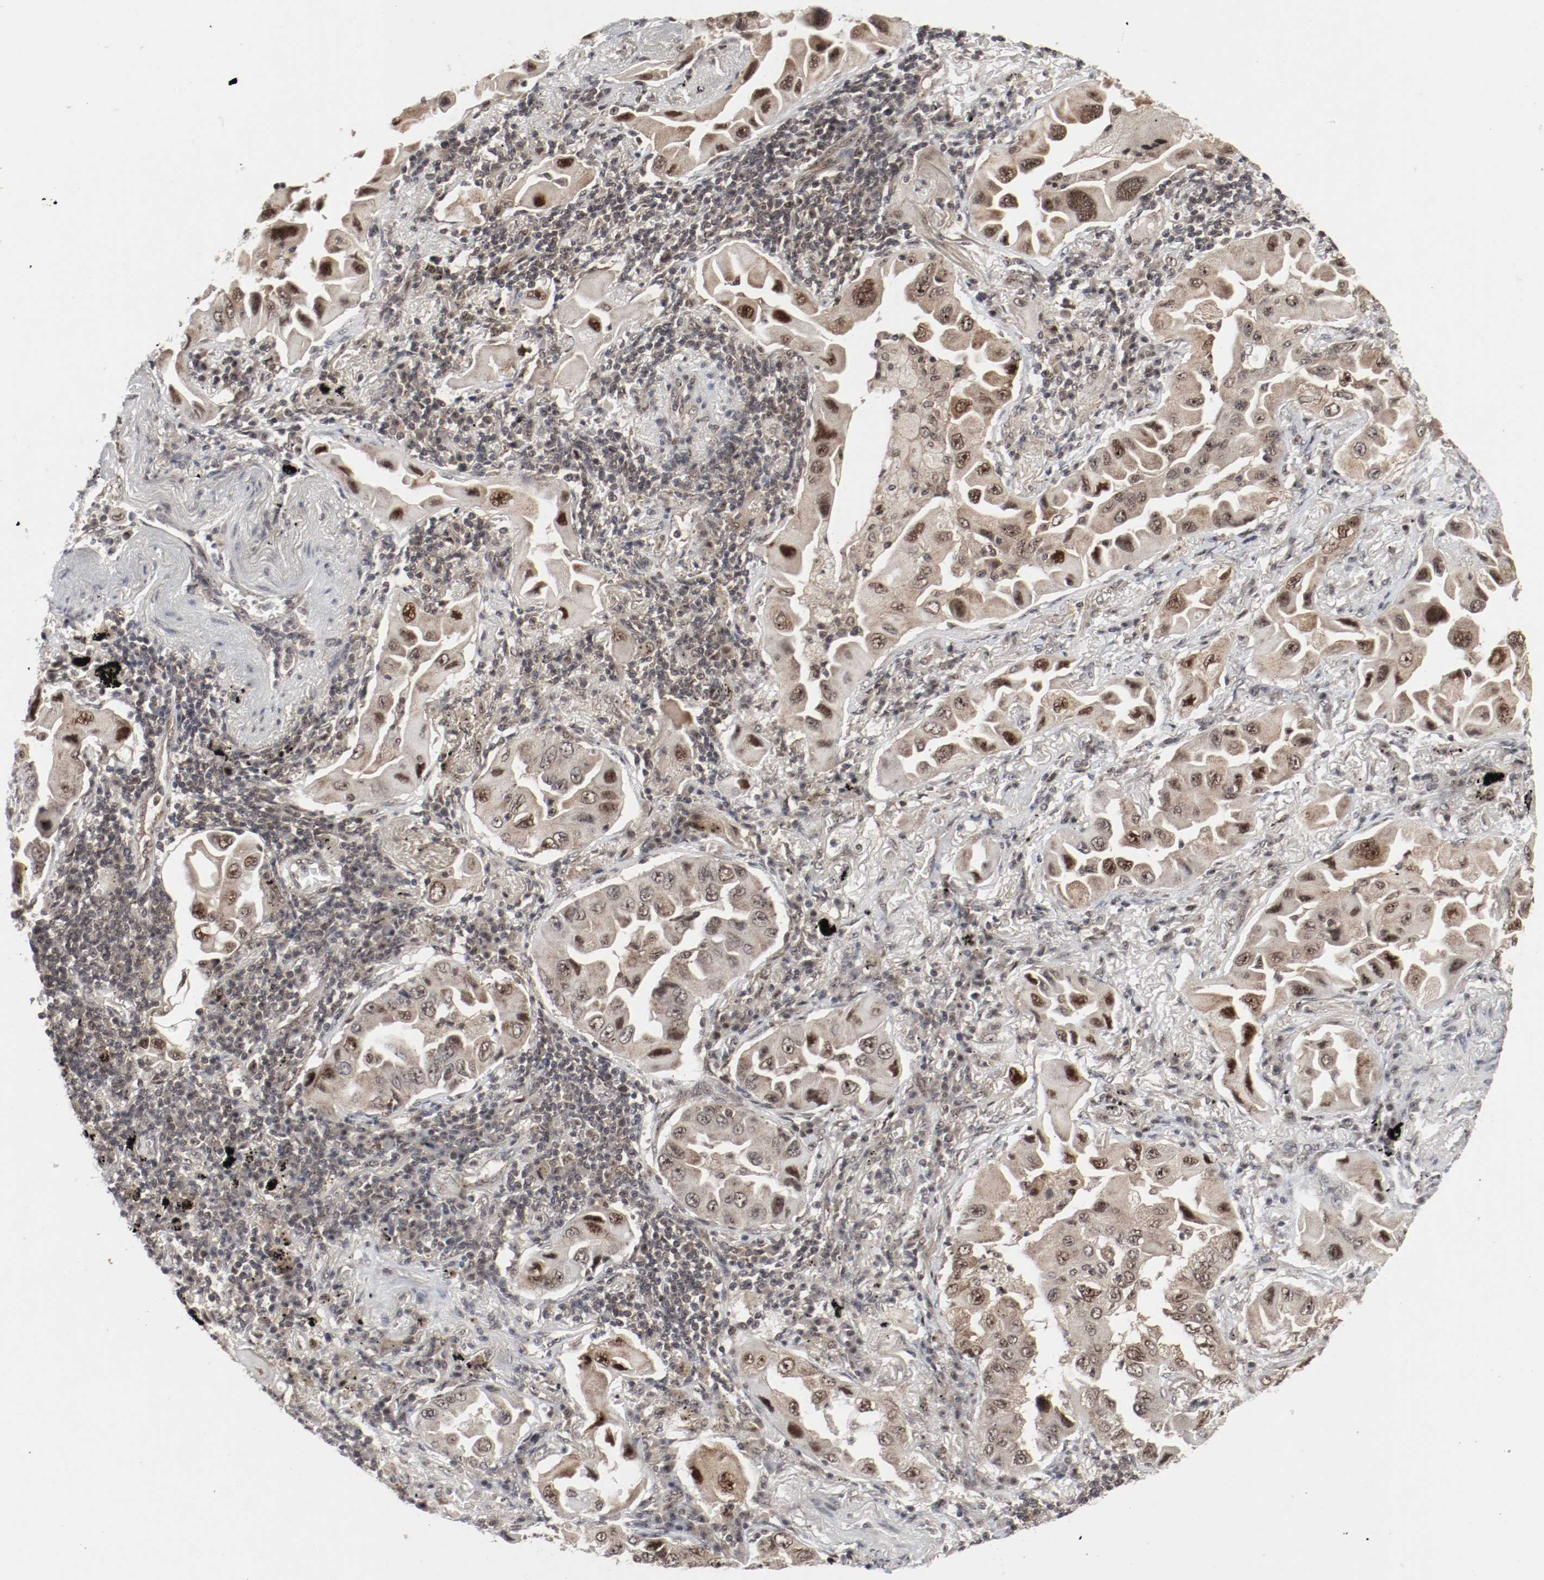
{"staining": {"intensity": "moderate", "quantity": ">75%", "location": "cytoplasmic/membranous,nuclear"}, "tissue": "lung cancer", "cell_type": "Tumor cells", "image_type": "cancer", "snomed": [{"axis": "morphology", "description": "Adenocarcinoma, NOS"}, {"axis": "topography", "description": "Lung"}], "caption": "Immunohistochemistry (DAB (3,3'-diaminobenzidine)) staining of lung cancer (adenocarcinoma) displays moderate cytoplasmic/membranous and nuclear protein expression in approximately >75% of tumor cells. The protein is shown in brown color, while the nuclei are stained blue.", "gene": "CSNK2B", "patient": {"sex": "female", "age": 65}}